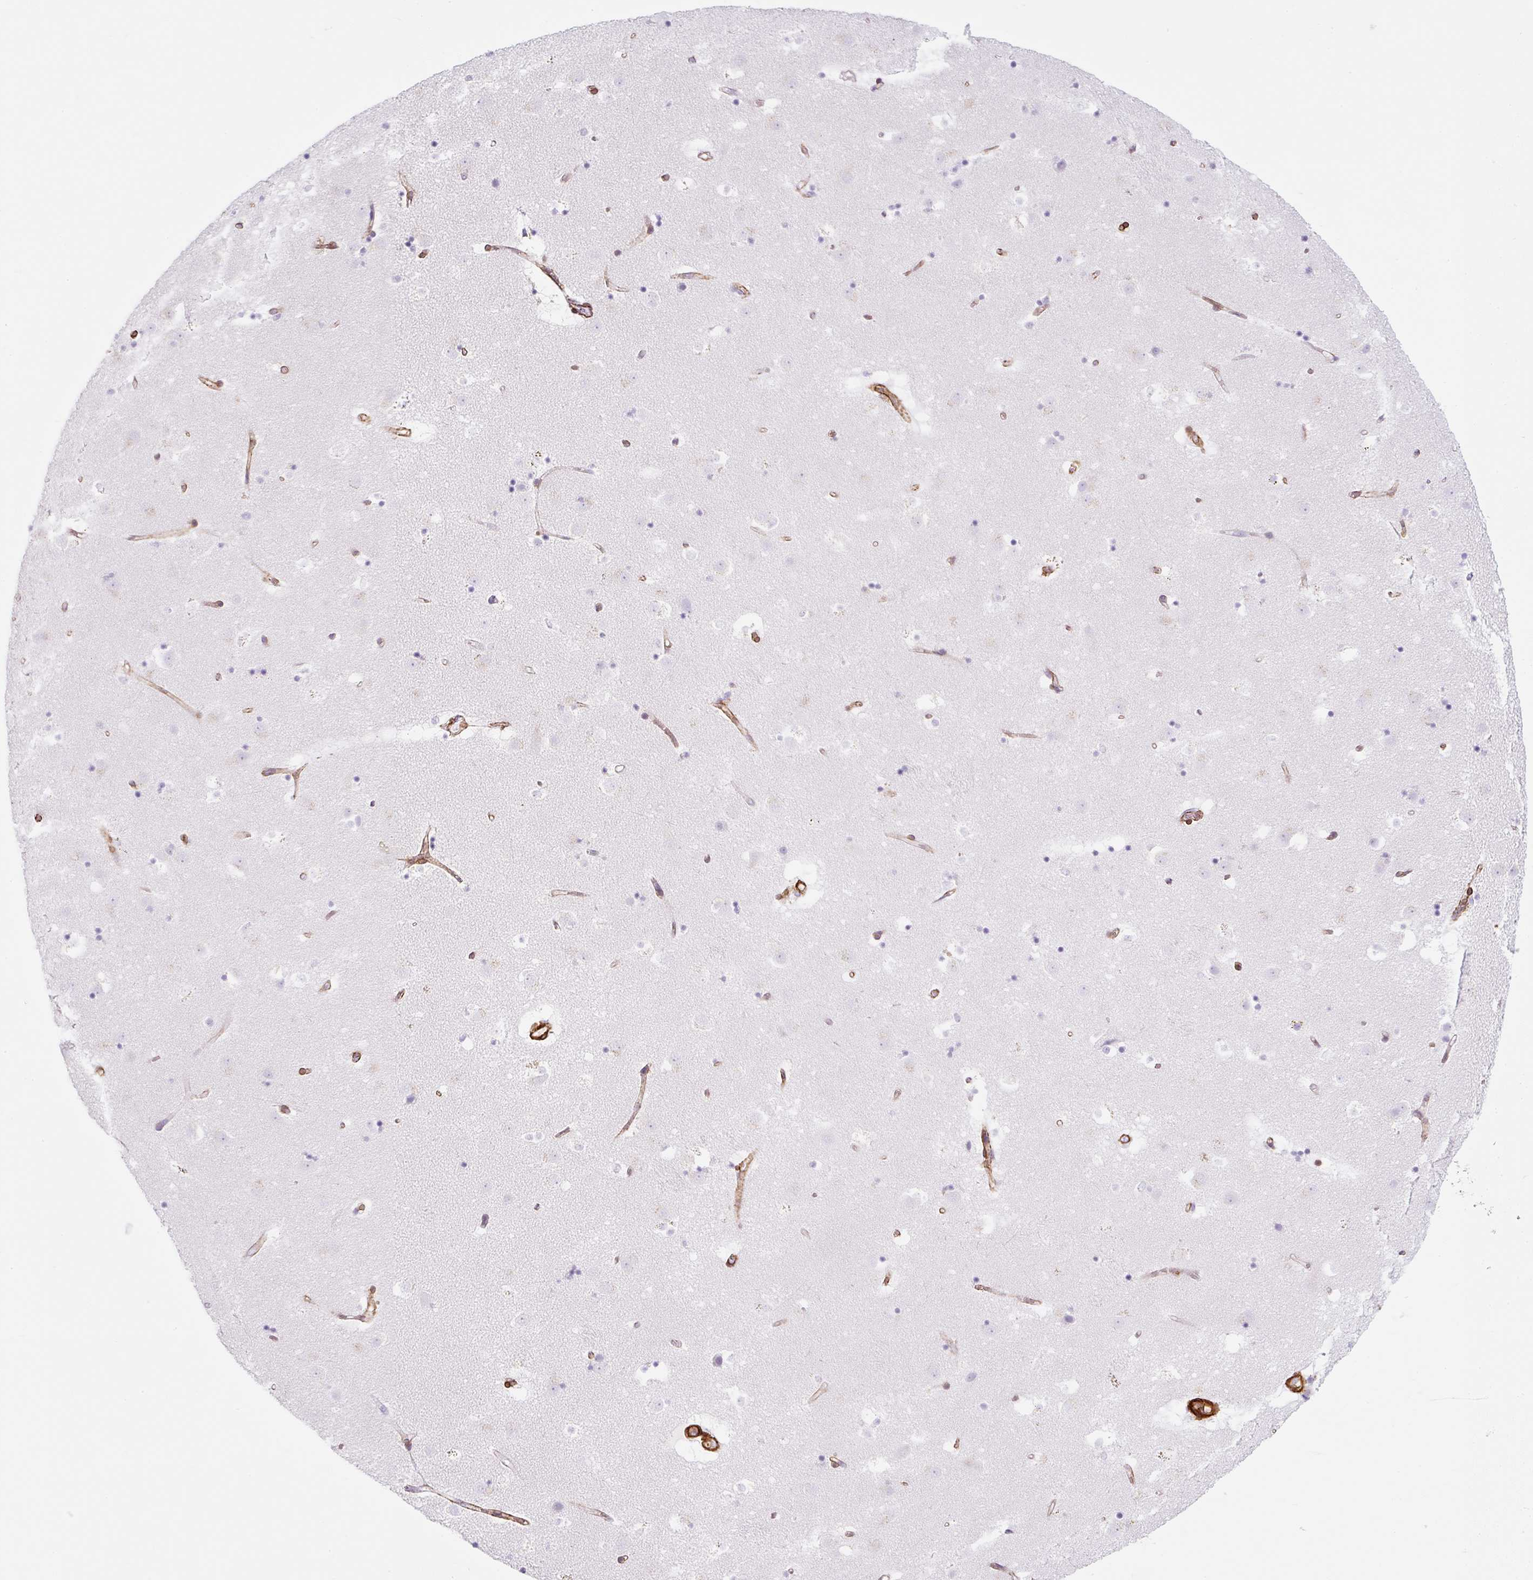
{"staining": {"intensity": "negative", "quantity": "none", "location": "none"}, "tissue": "caudate", "cell_type": "Glial cells", "image_type": "normal", "snomed": [{"axis": "morphology", "description": "Normal tissue, NOS"}, {"axis": "topography", "description": "Lateral ventricle wall"}], "caption": "A micrograph of human caudate is negative for staining in glial cells. (DAB (3,3'-diaminobenzidine) immunohistochemistry (IHC) with hematoxylin counter stain).", "gene": "CAVIN3", "patient": {"sex": "male", "age": 58}}